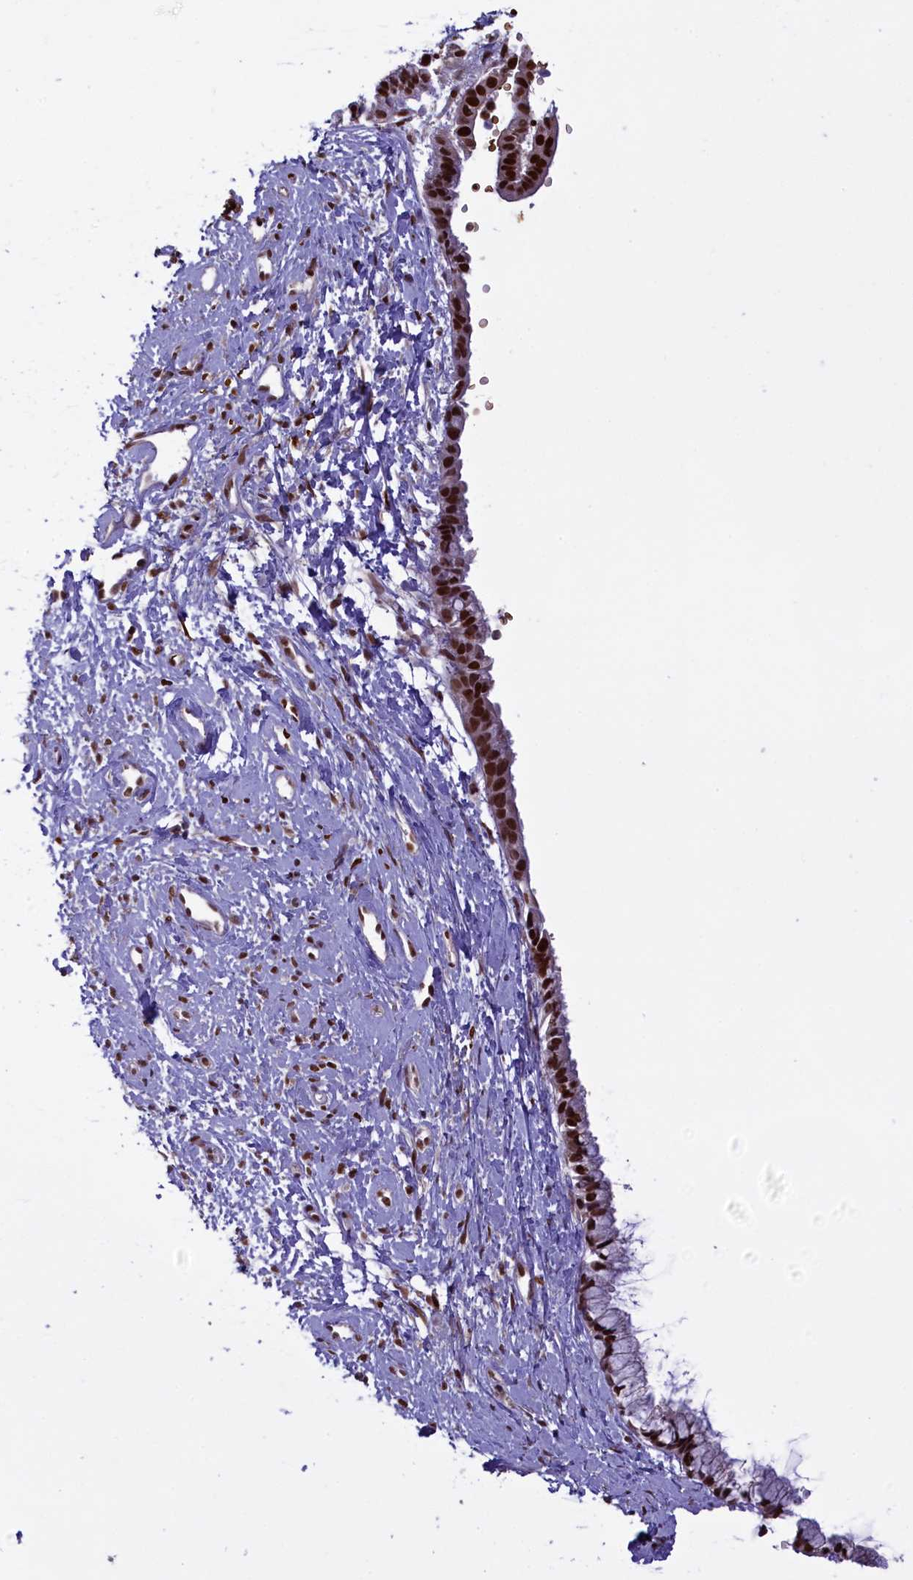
{"staining": {"intensity": "strong", "quantity": ">75%", "location": "nuclear"}, "tissue": "cervix", "cell_type": "Glandular cells", "image_type": "normal", "snomed": [{"axis": "morphology", "description": "Normal tissue, NOS"}, {"axis": "topography", "description": "Cervix"}], "caption": "This is a histology image of immunohistochemistry (IHC) staining of unremarkable cervix, which shows strong expression in the nuclear of glandular cells.", "gene": "MPHOSPH8", "patient": {"sex": "female", "age": 57}}